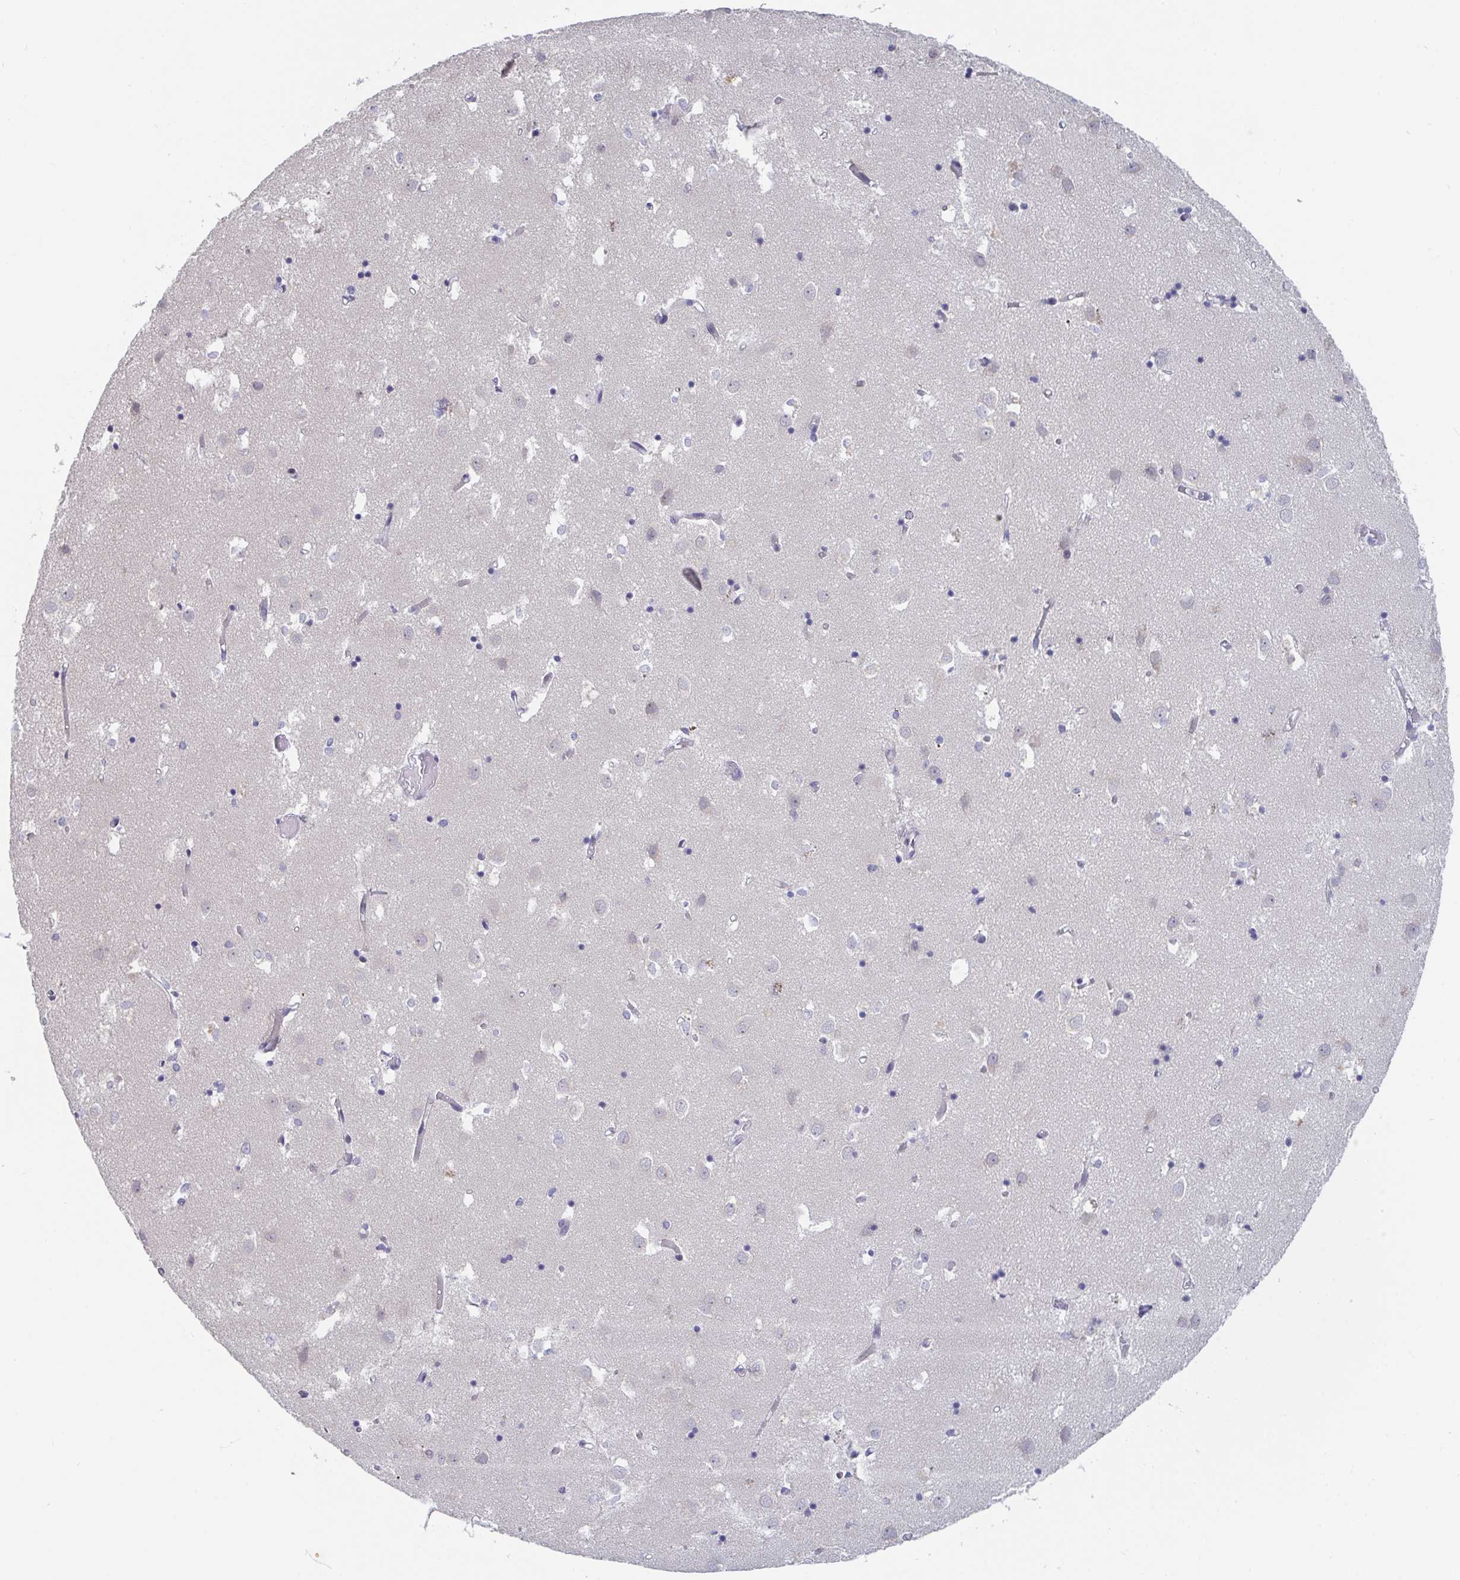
{"staining": {"intensity": "negative", "quantity": "none", "location": "none"}, "tissue": "caudate", "cell_type": "Glial cells", "image_type": "normal", "snomed": [{"axis": "morphology", "description": "Normal tissue, NOS"}, {"axis": "topography", "description": "Lateral ventricle wall"}], "caption": "Histopathology image shows no significant protein positivity in glial cells of benign caudate.", "gene": "FAM156A", "patient": {"sex": "male", "age": 70}}